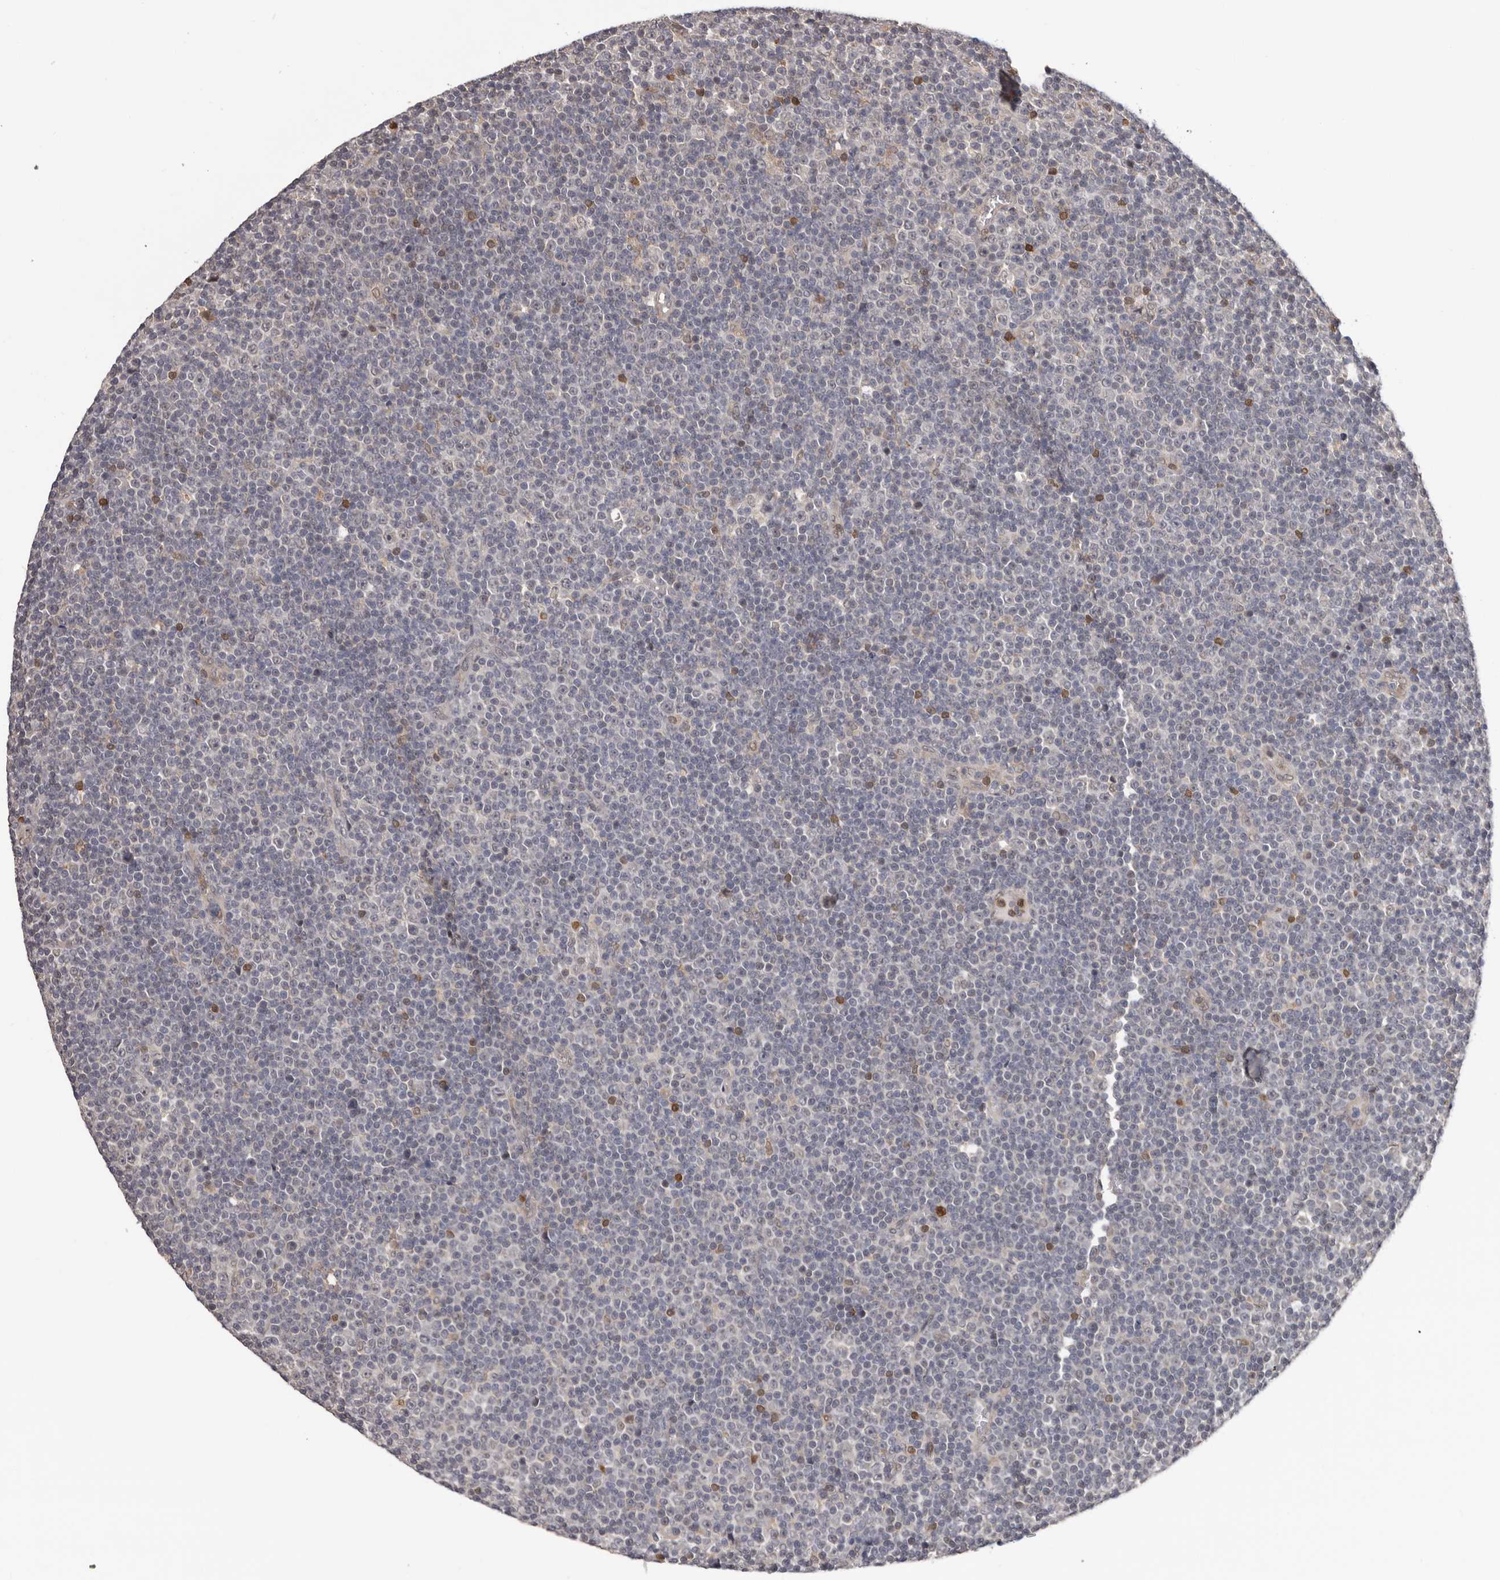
{"staining": {"intensity": "negative", "quantity": "none", "location": "none"}, "tissue": "lymphoma", "cell_type": "Tumor cells", "image_type": "cancer", "snomed": [{"axis": "morphology", "description": "Malignant lymphoma, non-Hodgkin's type, Low grade"}, {"axis": "topography", "description": "Lymph node"}], "caption": "Protein analysis of lymphoma reveals no significant staining in tumor cells. (Stains: DAB (3,3'-diaminobenzidine) immunohistochemistry with hematoxylin counter stain, Microscopy: brightfield microscopy at high magnification).", "gene": "PRR12", "patient": {"sex": "female", "age": 67}}